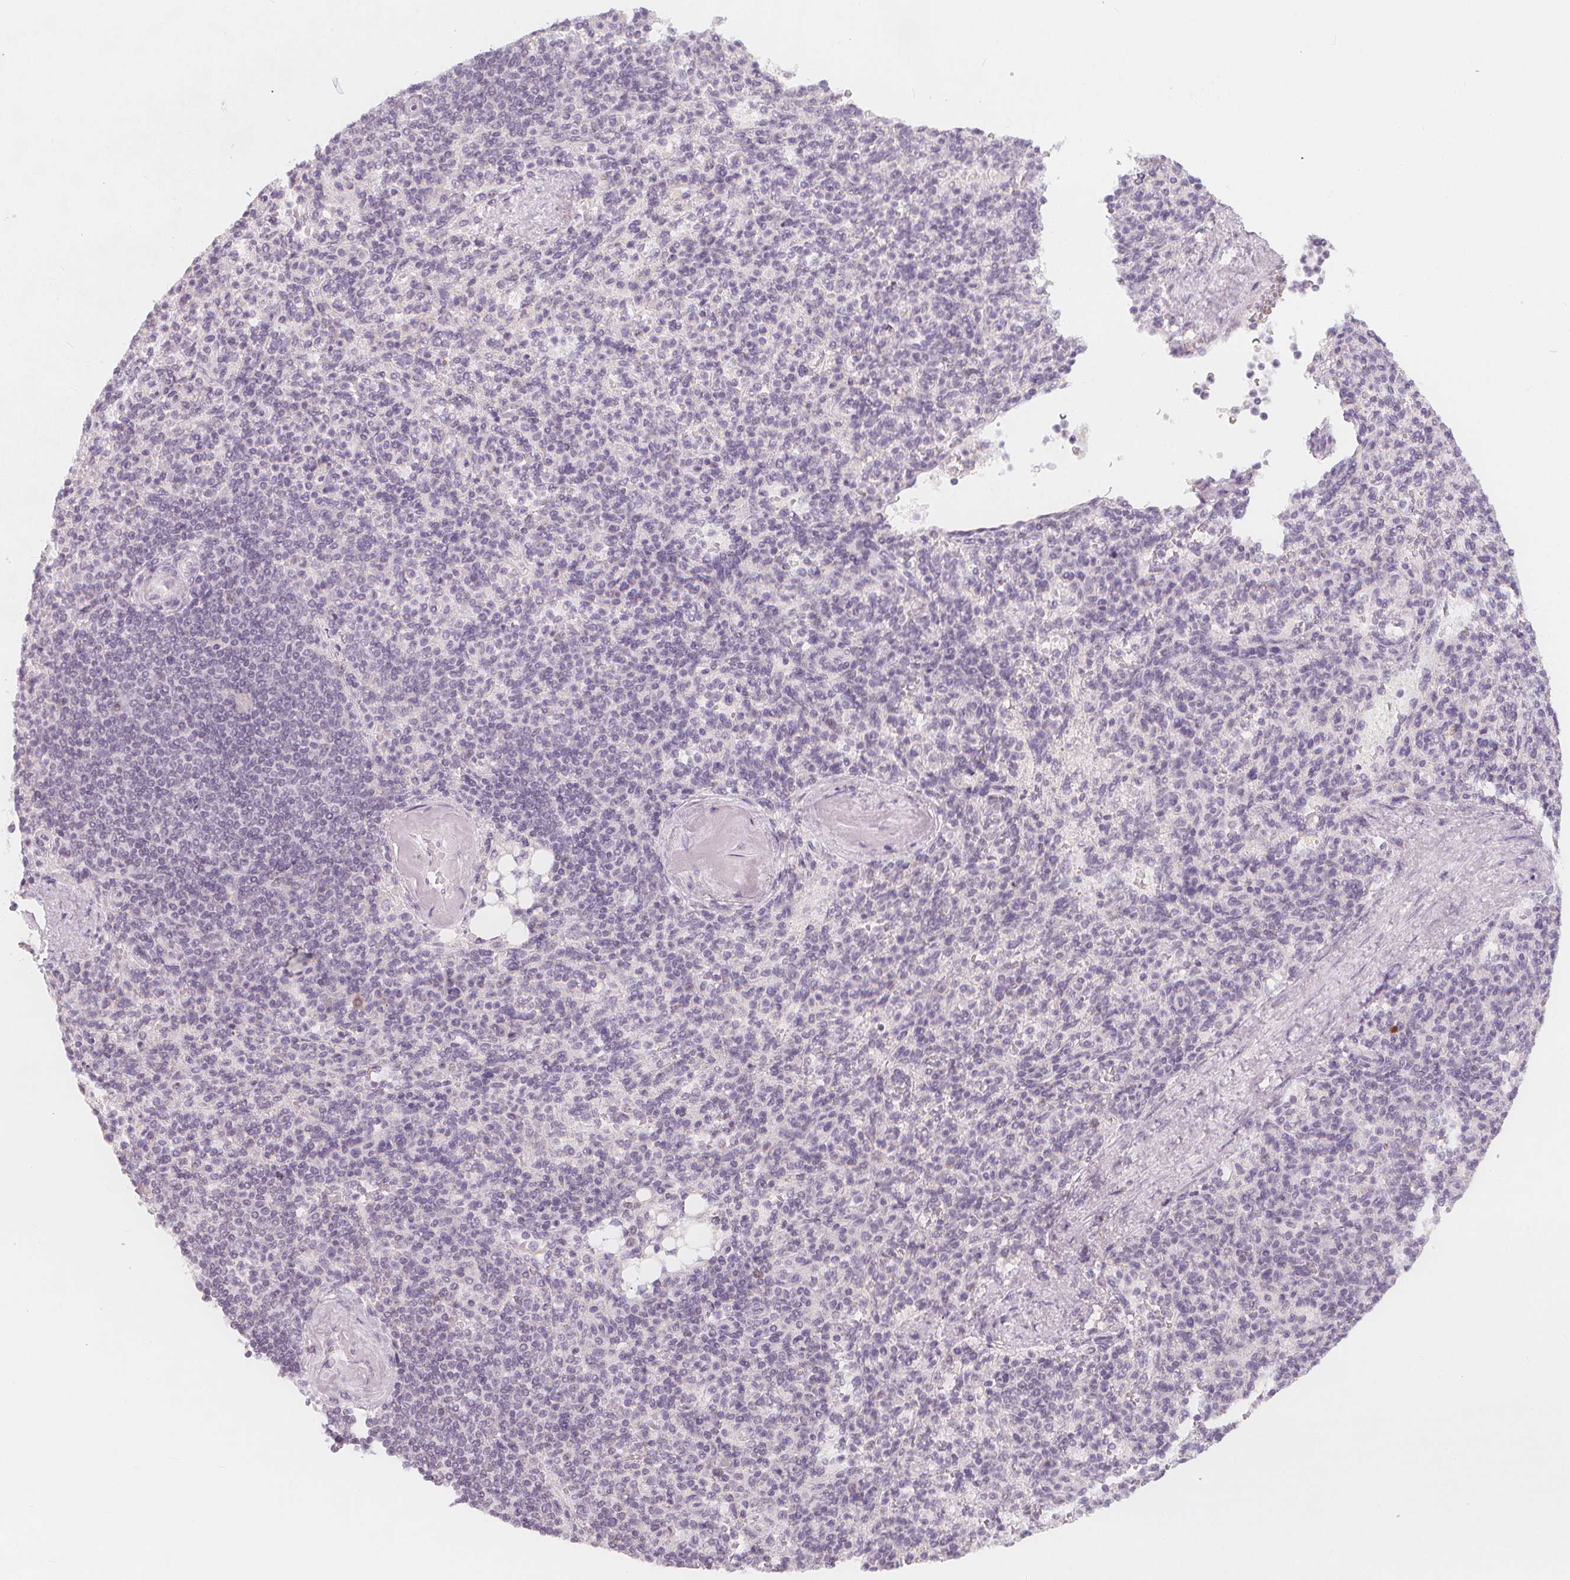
{"staining": {"intensity": "negative", "quantity": "none", "location": "none"}, "tissue": "spleen", "cell_type": "Cells in red pulp", "image_type": "normal", "snomed": [{"axis": "morphology", "description": "Normal tissue, NOS"}, {"axis": "topography", "description": "Spleen"}], "caption": "Immunohistochemistry (IHC) of benign spleen exhibits no positivity in cells in red pulp.", "gene": "TIPIN", "patient": {"sex": "female", "age": 74}}